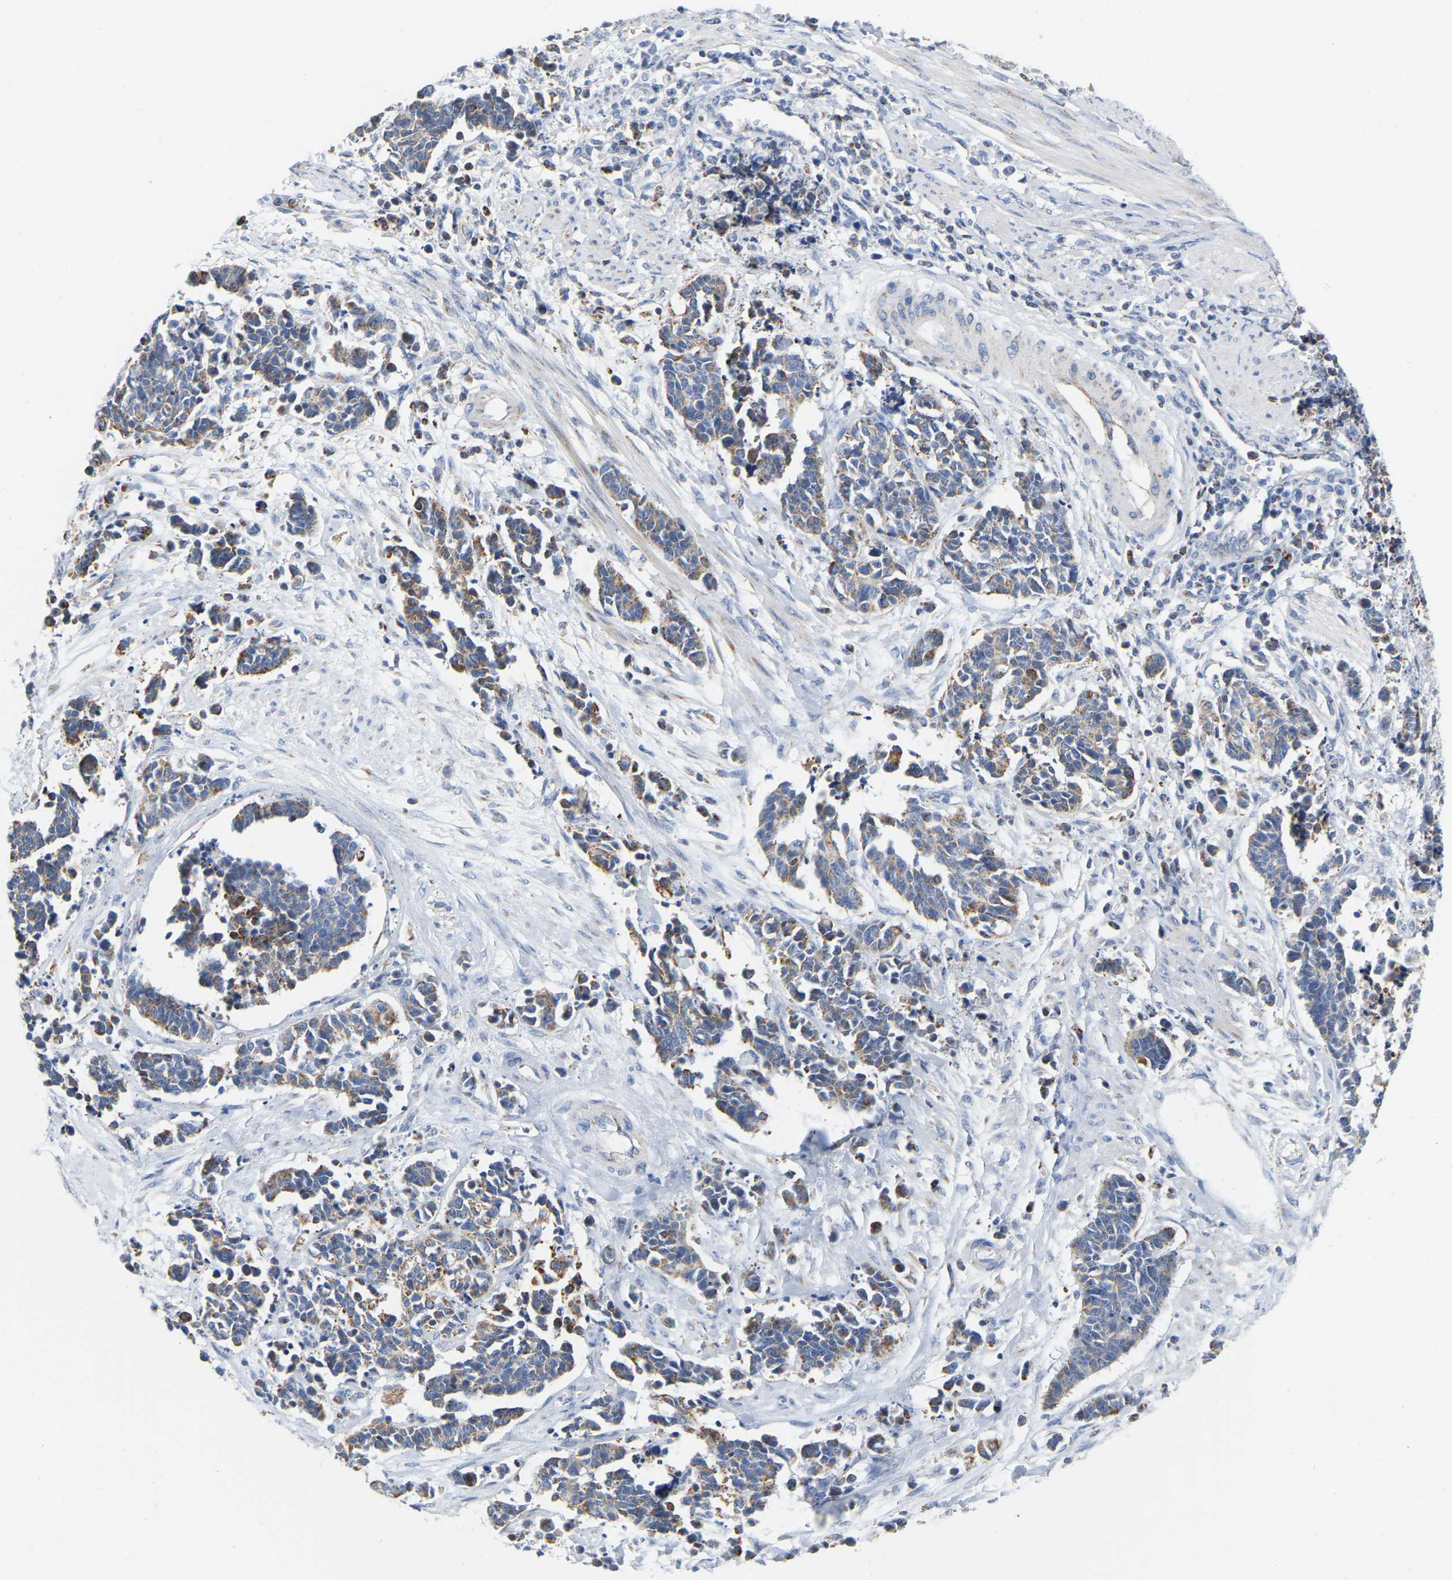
{"staining": {"intensity": "weak", "quantity": "25%-75%", "location": "cytoplasmic/membranous"}, "tissue": "cervical cancer", "cell_type": "Tumor cells", "image_type": "cancer", "snomed": [{"axis": "morphology", "description": "Squamous cell carcinoma, NOS"}, {"axis": "topography", "description": "Cervix"}], "caption": "DAB immunohistochemical staining of human cervical cancer demonstrates weak cytoplasmic/membranous protein staining in approximately 25%-75% of tumor cells.", "gene": "CBLB", "patient": {"sex": "female", "age": 35}}